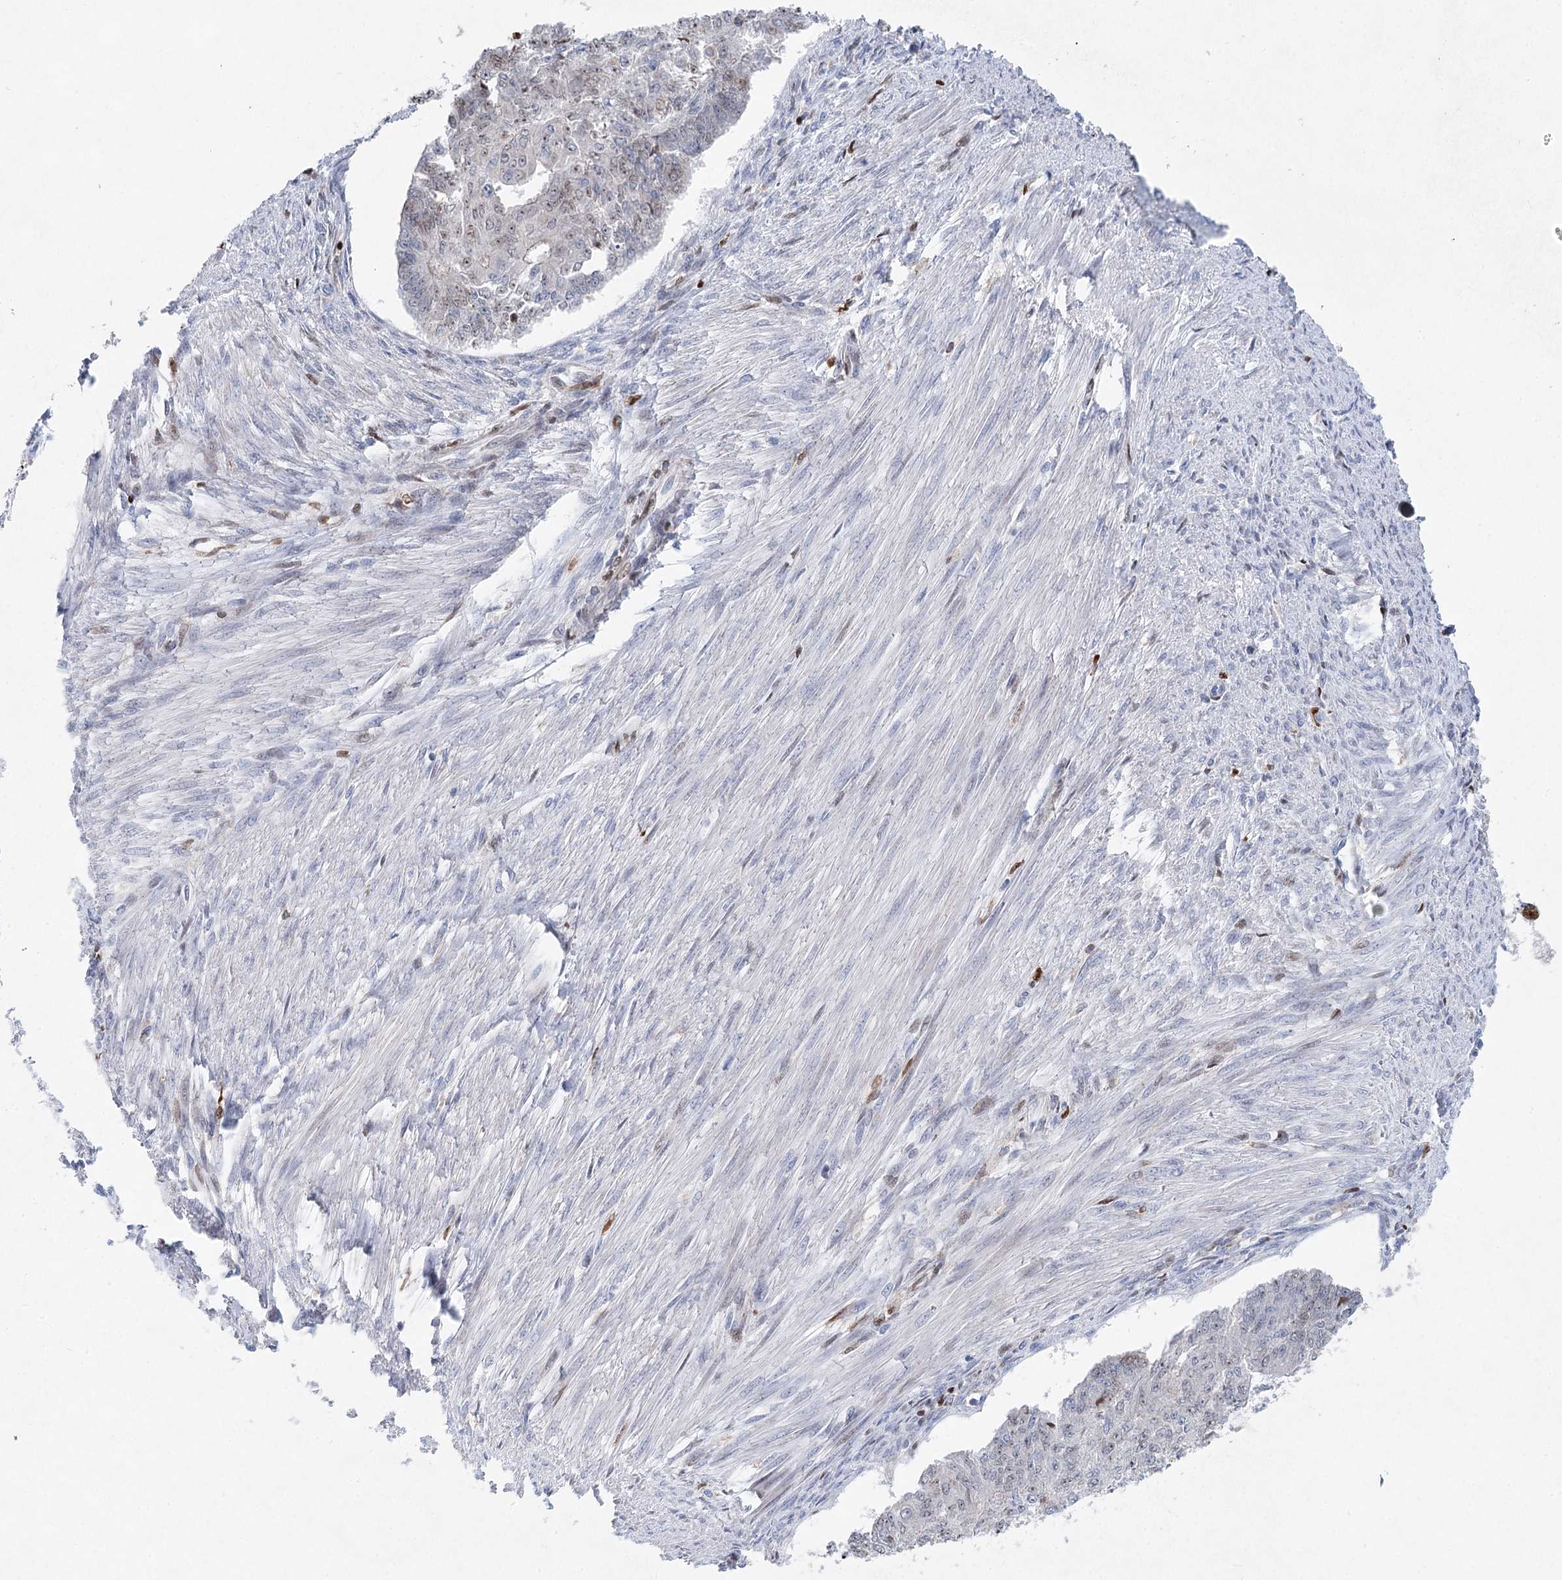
{"staining": {"intensity": "weak", "quantity": "<25%", "location": "nuclear"}, "tissue": "endometrial cancer", "cell_type": "Tumor cells", "image_type": "cancer", "snomed": [{"axis": "morphology", "description": "Adenocarcinoma, NOS"}, {"axis": "topography", "description": "Endometrium"}], "caption": "Endometrial adenocarcinoma was stained to show a protein in brown. There is no significant positivity in tumor cells.", "gene": "XPO6", "patient": {"sex": "female", "age": 32}}